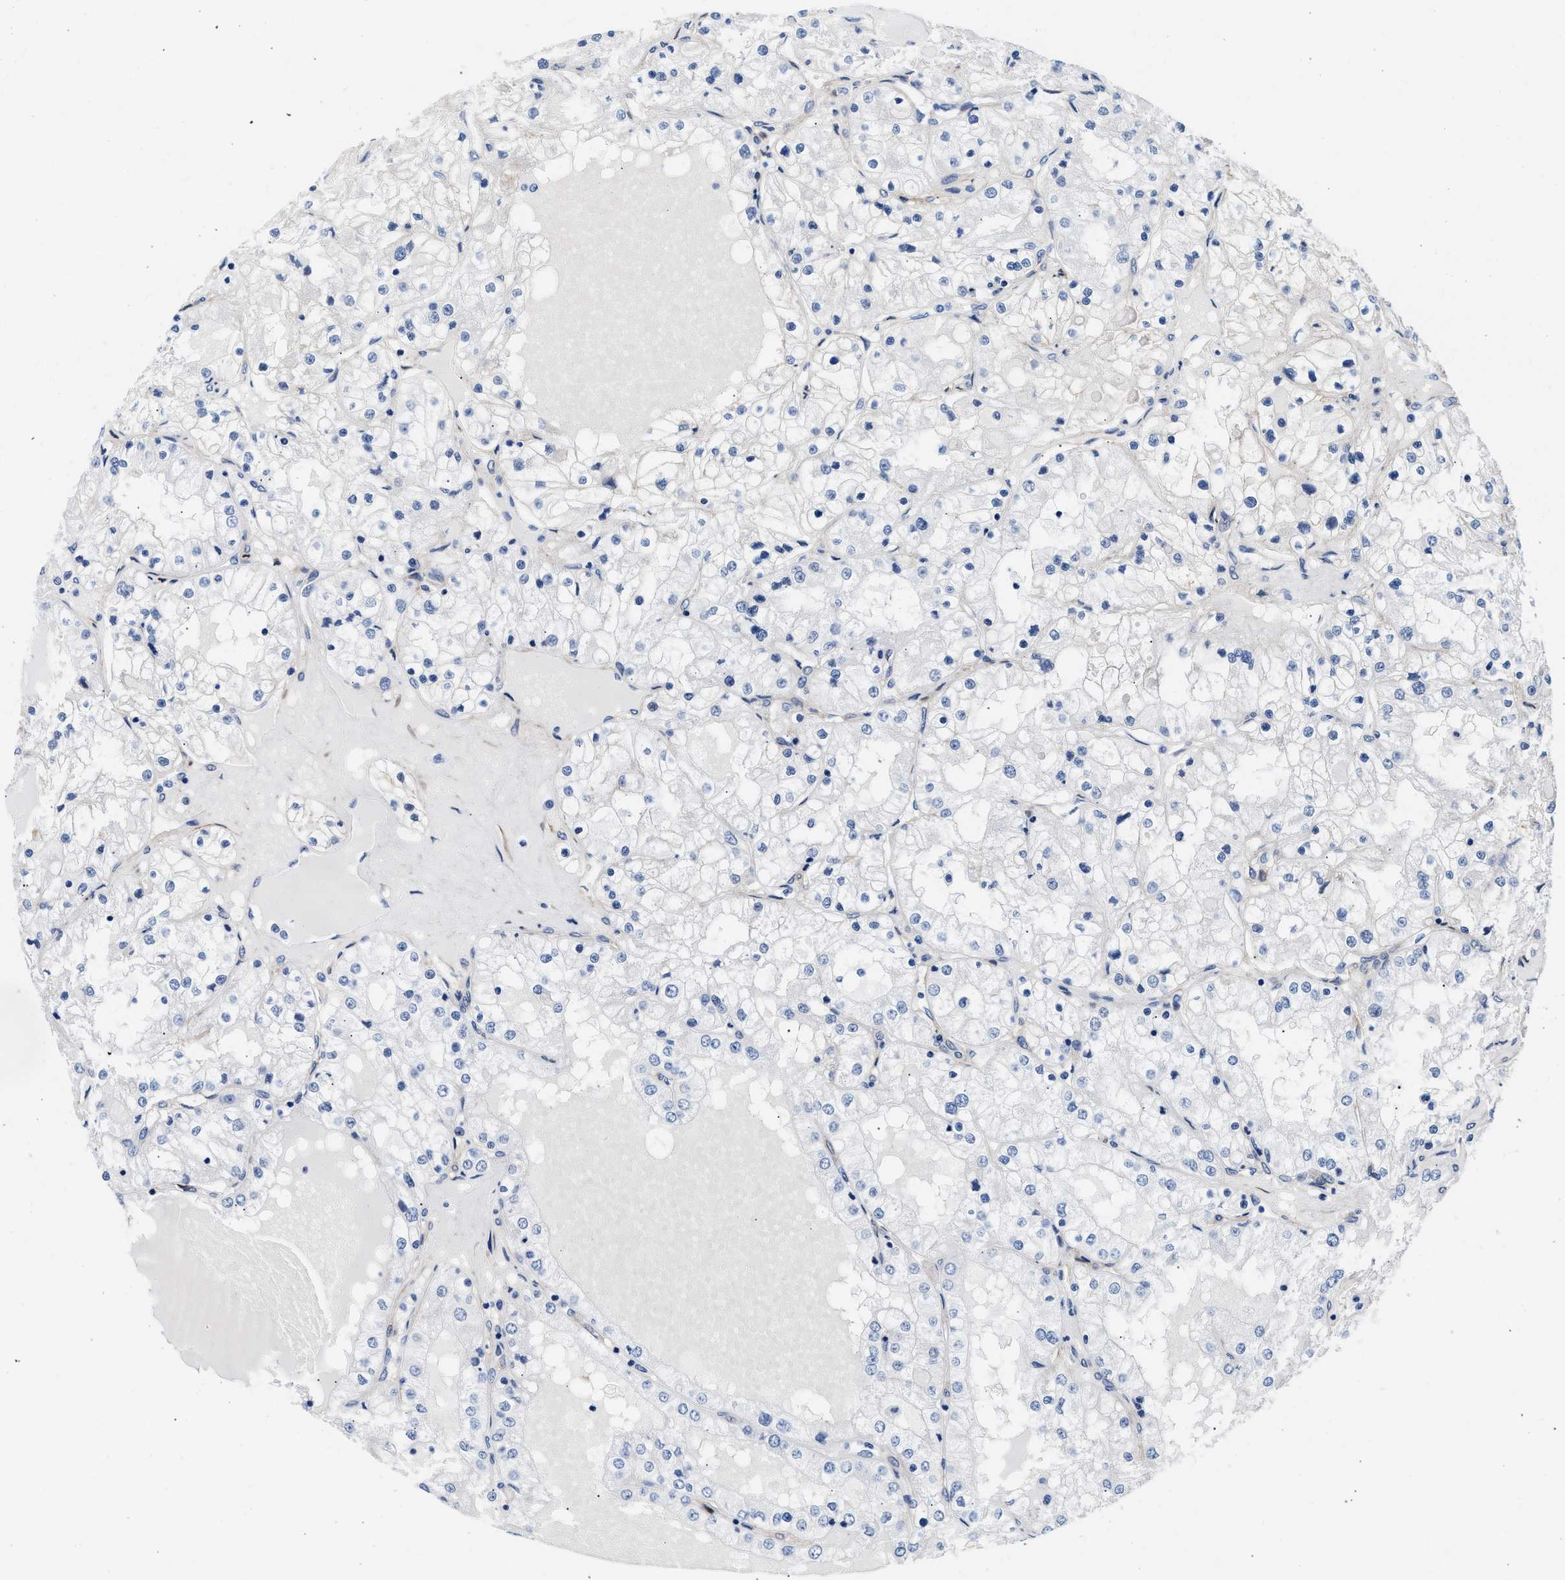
{"staining": {"intensity": "negative", "quantity": "none", "location": "none"}, "tissue": "renal cancer", "cell_type": "Tumor cells", "image_type": "cancer", "snomed": [{"axis": "morphology", "description": "Adenocarcinoma, NOS"}, {"axis": "topography", "description": "Kidney"}], "caption": "The histopathology image displays no significant positivity in tumor cells of renal adenocarcinoma. Nuclei are stained in blue.", "gene": "TRIM29", "patient": {"sex": "male", "age": 68}}